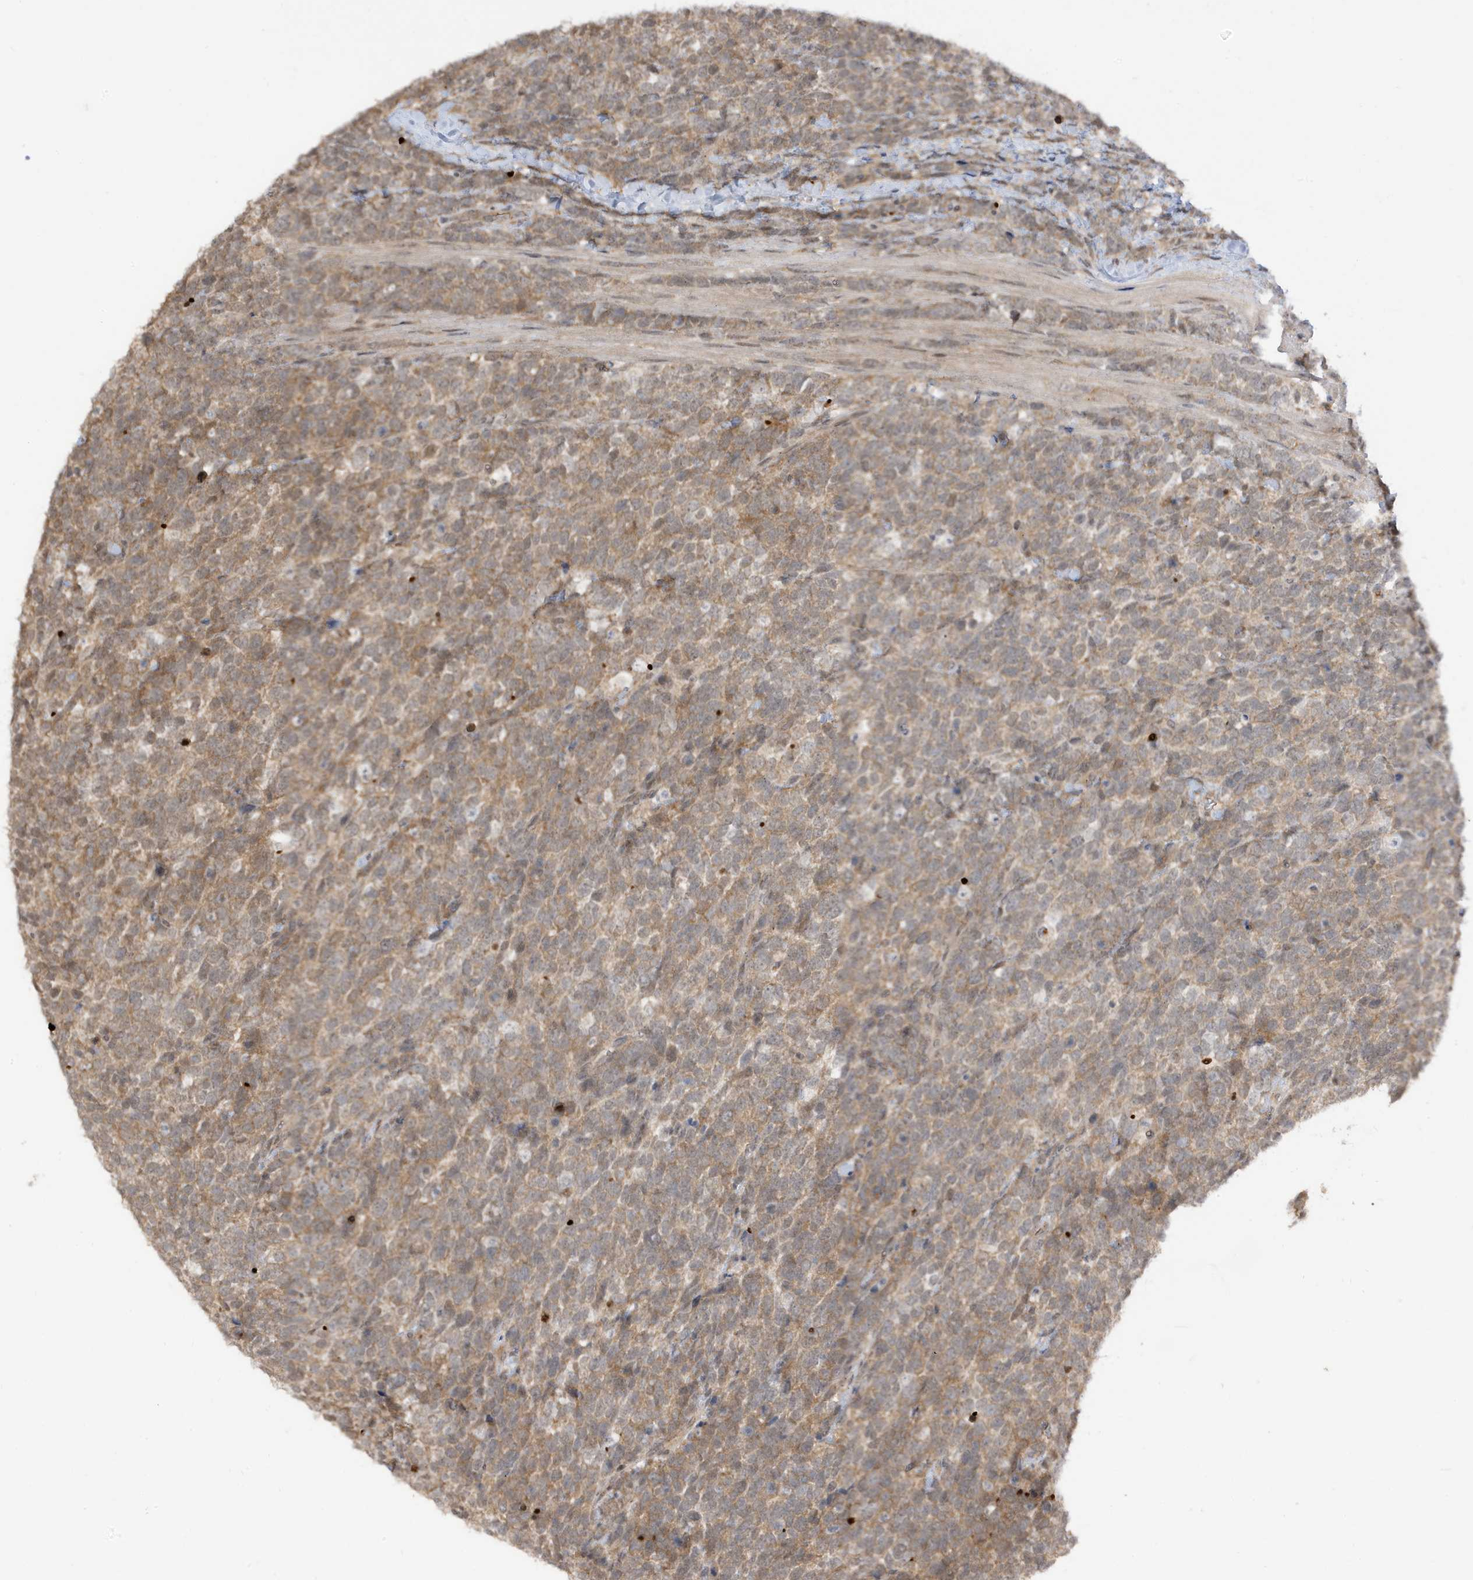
{"staining": {"intensity": "moderate", "quantity": ">75%", "location": "cytoplasmic/membranous"}, "tissue": "urothelial cancer", "cell_type": "Tumor cells", "image_type": "cancer", "snomed": [{"axis": "morphology", "description": "Urothelial carcinoma, High grade"}, {"axis": "topography", "description": "Urinary bladder"}], "caption": "A brown stain highlights moderate cytoplasmic/membranous positivity of a protein in human urothelial cancer tumor cells. The protein is stained brown, and the nuclei are stained in blue (DAB IHC with brightfield microscopy, high magnification).", "gene": "TAB3", "patient": {"sex": "female", "age": 82}}